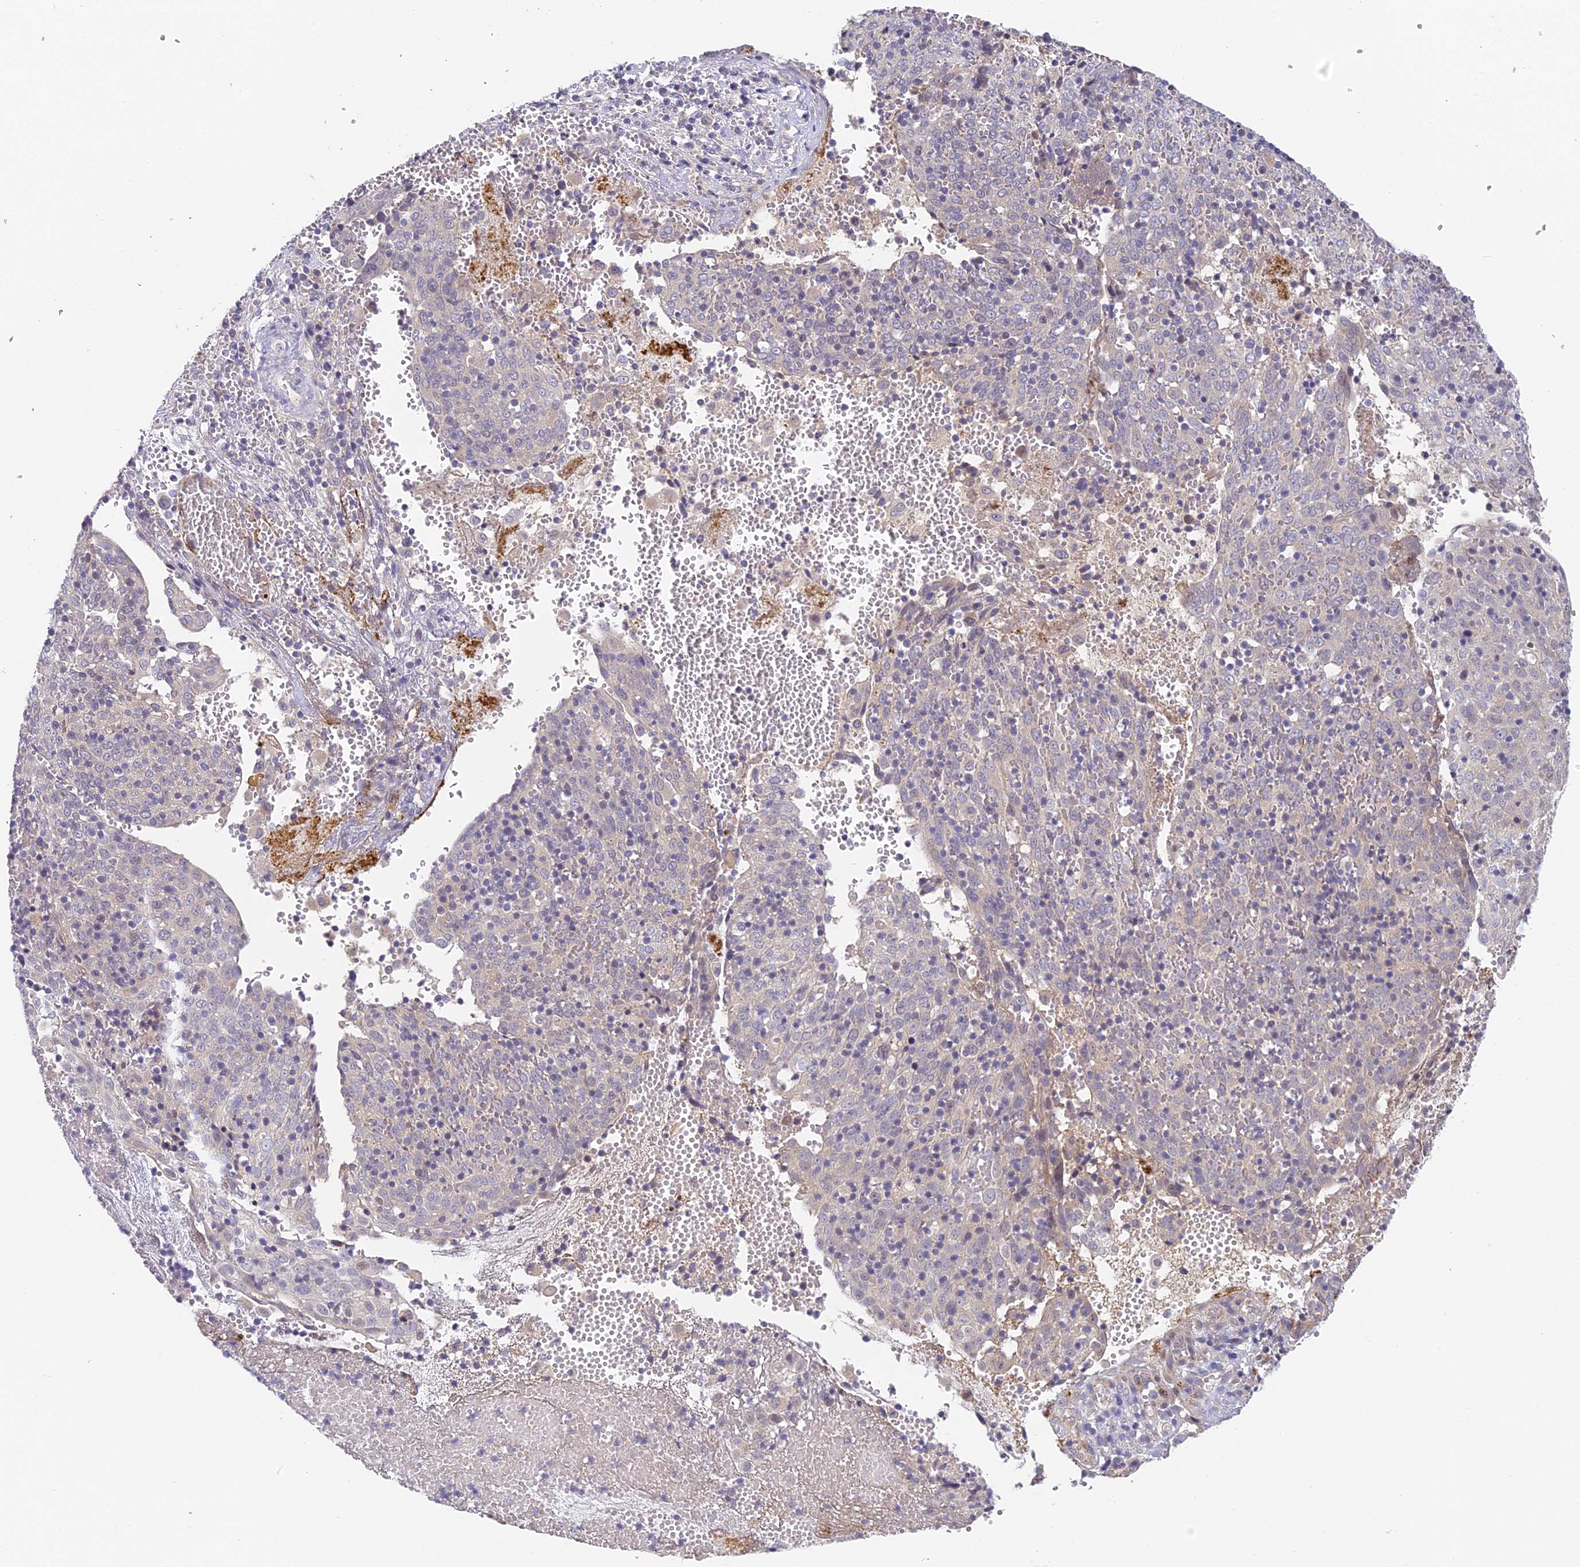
{"staining": {"intensity": "negative", "quantity": "none", "location": "none"}, "tissue": "cervical cancer", "cell_type": "Tumor cells", "image_type": "cancer", "snomed": [{"axis": "morphology", "description": "Squamous cell carcinoma, NOS"}, {"axis": "topography", "description": "Cervix"}], "caption": "DAB immunohistochemical staining of cervical cancer (squamous cell carcinoma) reveals no significant staining in tumor cells.", "gene": "DNAAF10", "patient": {"sex": "female", "age": 67}}